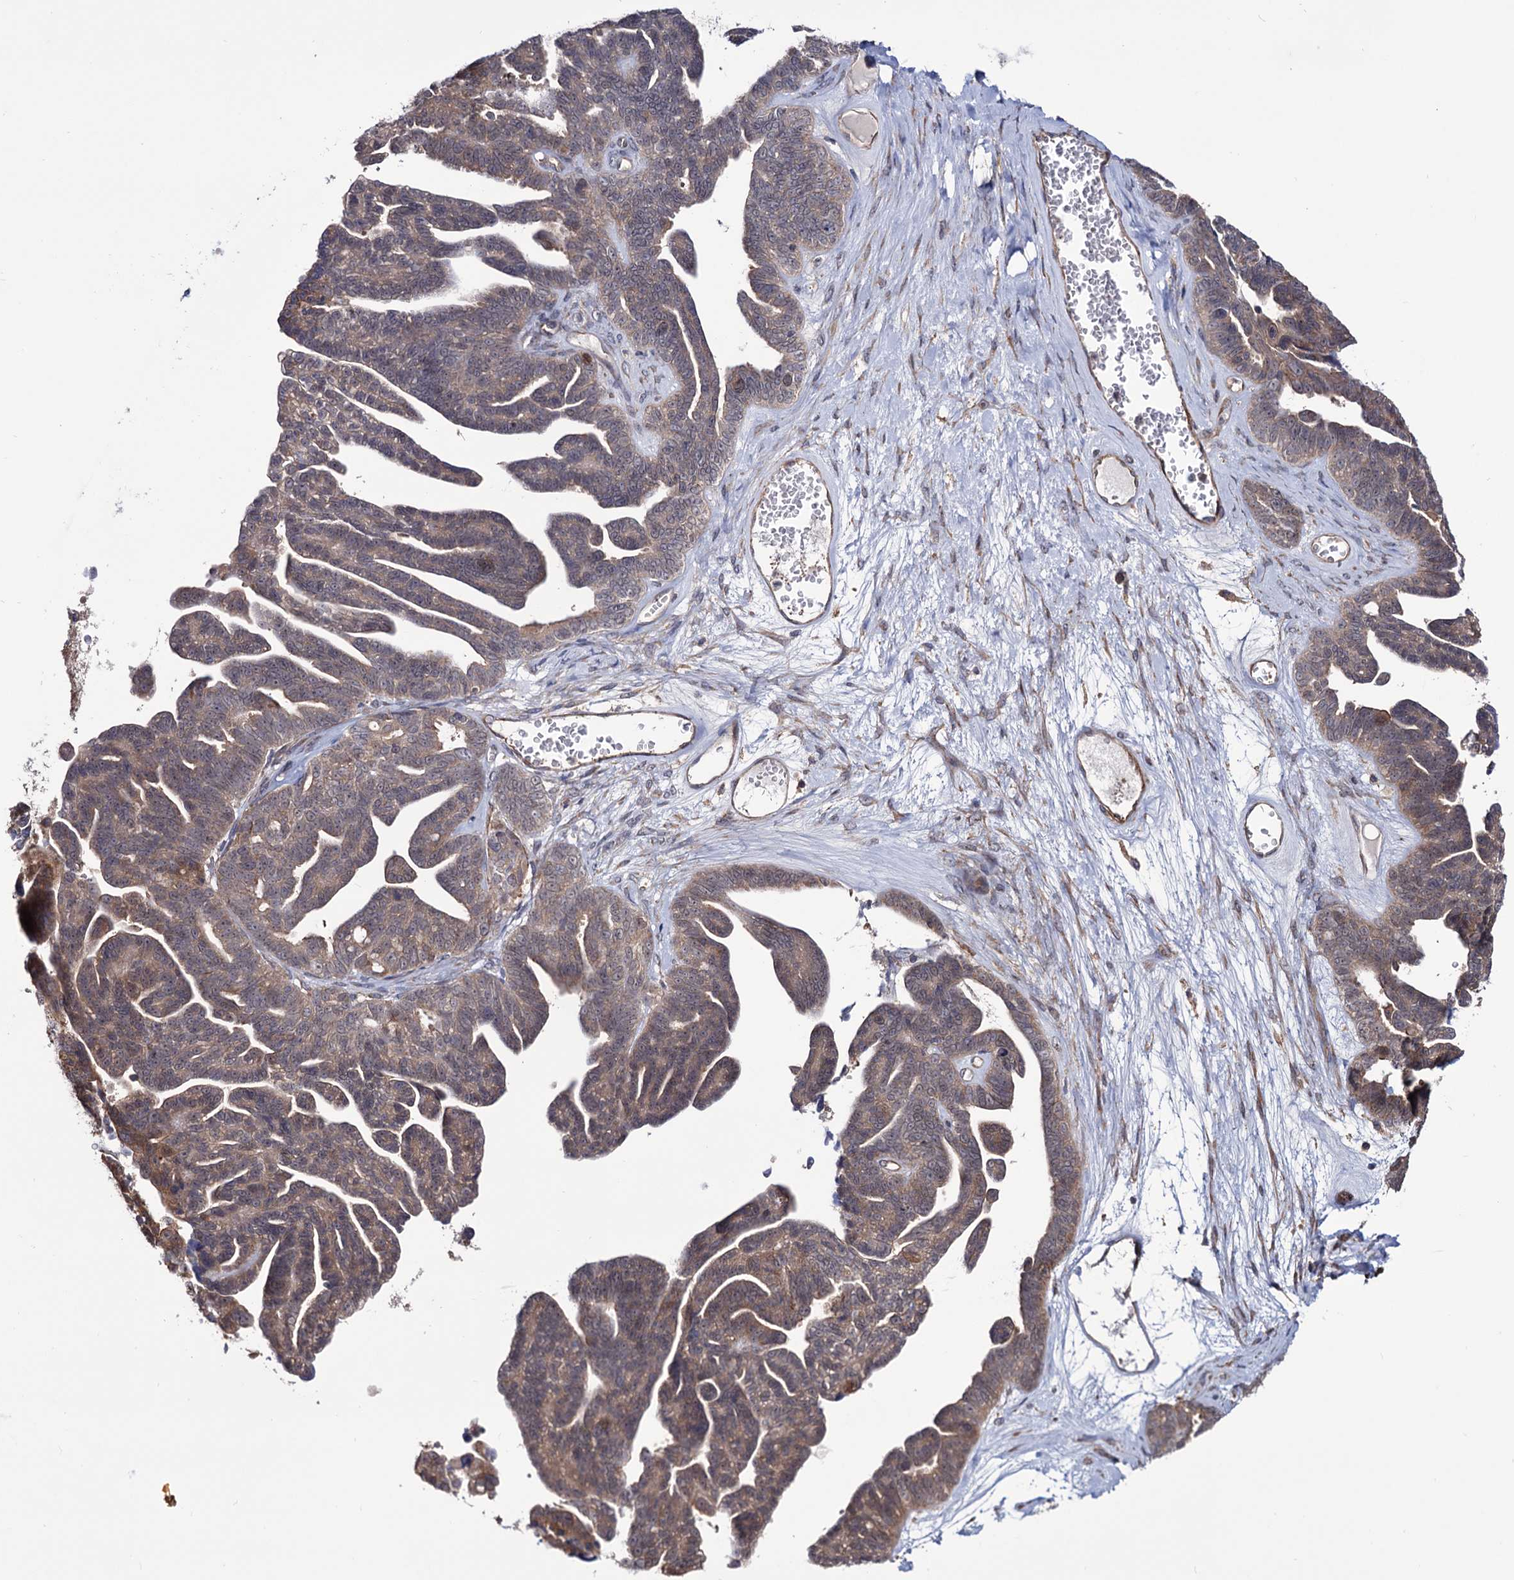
{"staining": {"intensity": "moderate", "quantity": "25%-75%", "location": "cytoplasmic/membranous"}, "tissue": "ovarian cancer", "cell_type": "Tumor cells", "image_type": "cancer", "snomed": [{"axis": "morphology", "description": "Cystadenocarcinoma, serous, NOS"}, {"axis": "topography", "description": "Ovary"}], "caption": "This micrograph exhibits immunohistochemistry (IHC) staining of human ovarian serous cystadenocarcinoma, with medium moderate cytoplasmic/membranous positivity in approximately 25%-75% of tumor cells.", "gene": "FERMT2", "patient": {"sex": "female", "age": 79}}